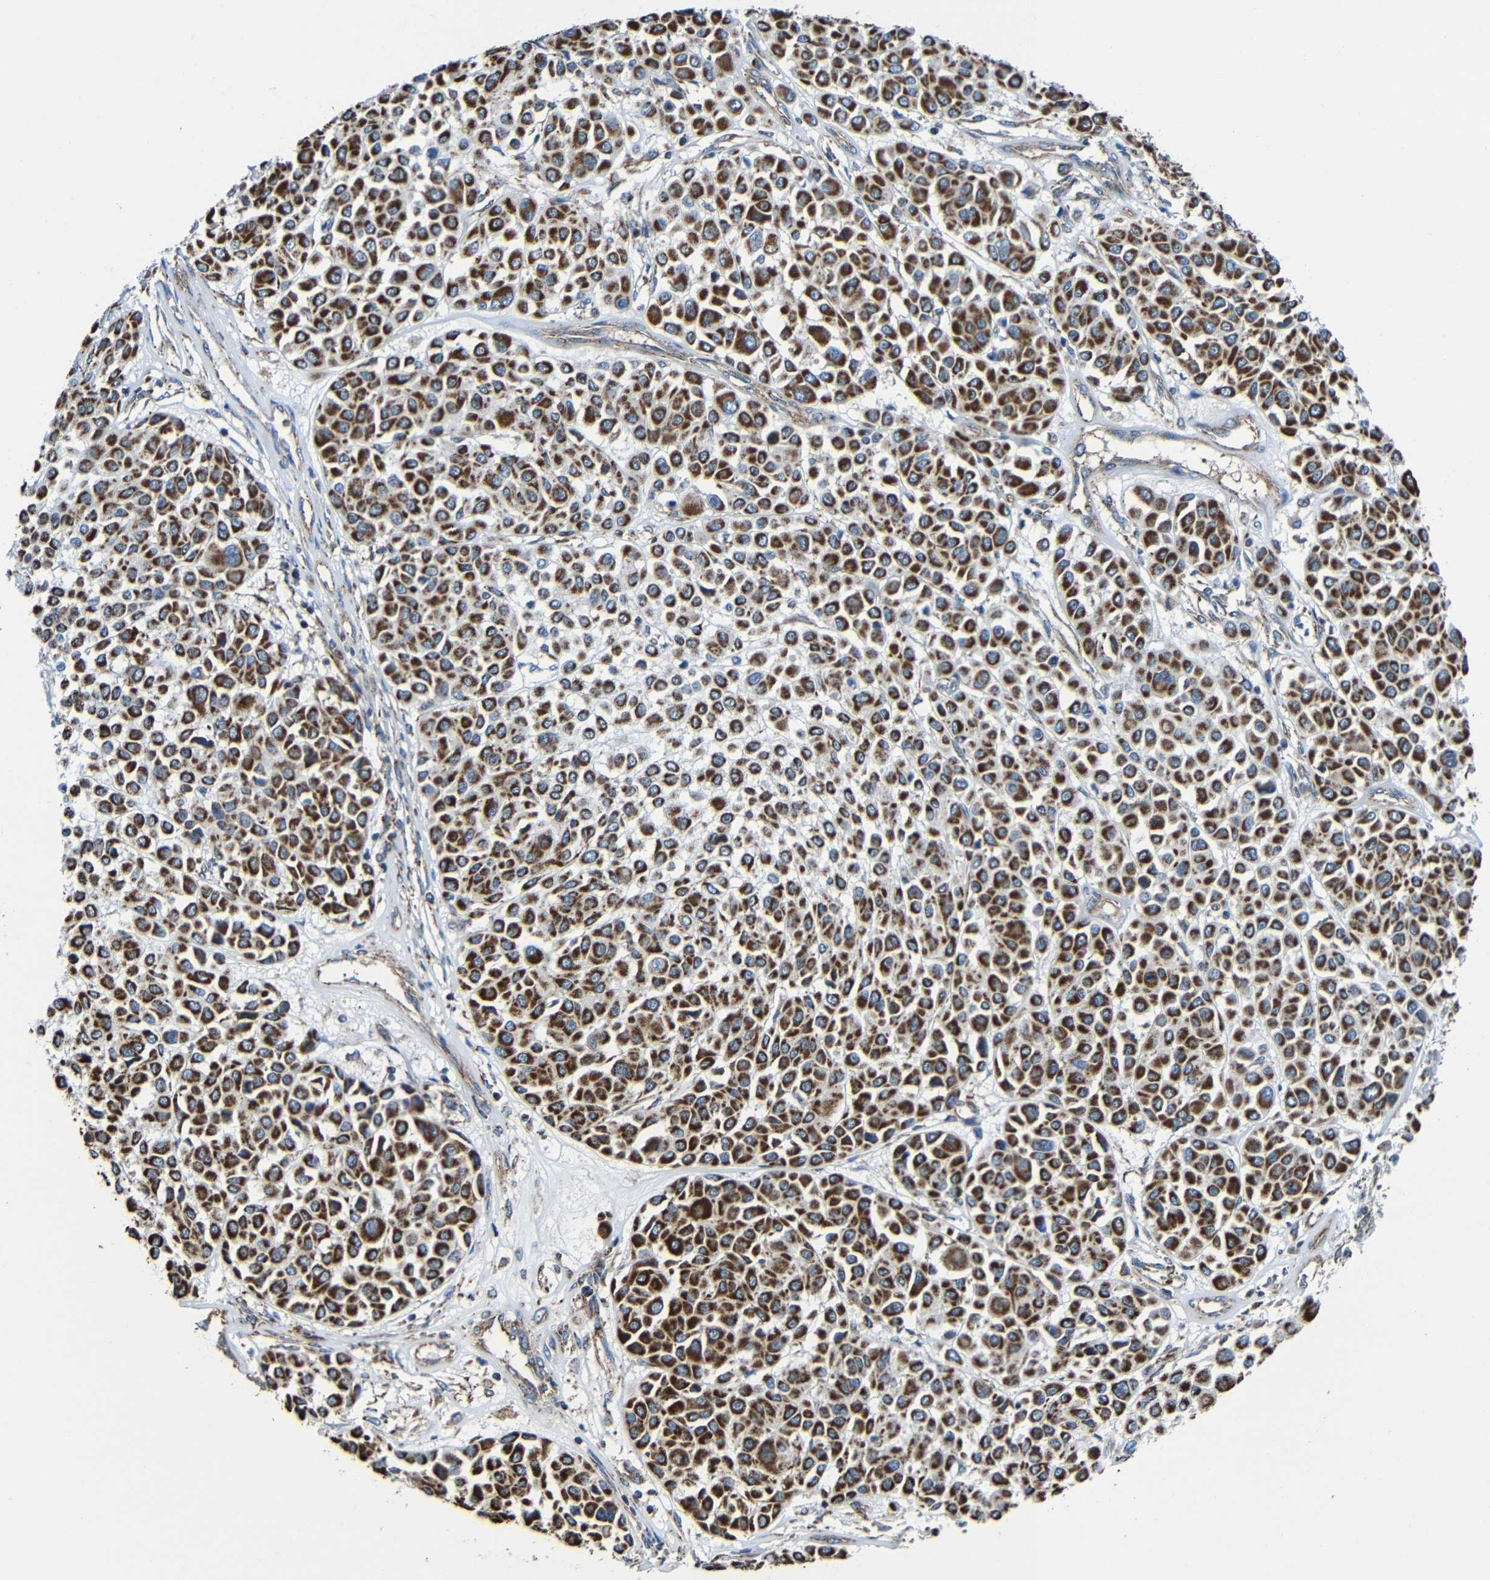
{"staining": {"intensity": "strong", "quantity": ">75%", "location": "cytoplasmic/membranous"}, "tissue": "melanoma", "cell_type": "Tumor cells", "image_type": "cancer", "snomed": [{"axis": "morphology", "description": "Malignant melanoma, Metastatic site"}, {"axis": "topography", "description": "Soft tissue"}], "caption": "Protein expression analysis of human malignant melanoma (metastatic site) reveals strong cytoplasmic/membranous expression in approximately >75% of tumor cells. (brown staining indicates protein expression, while blue staining denotes nuclei).", "gene": "INTS6L", "patient": {"sex": "male", "age": 41}}